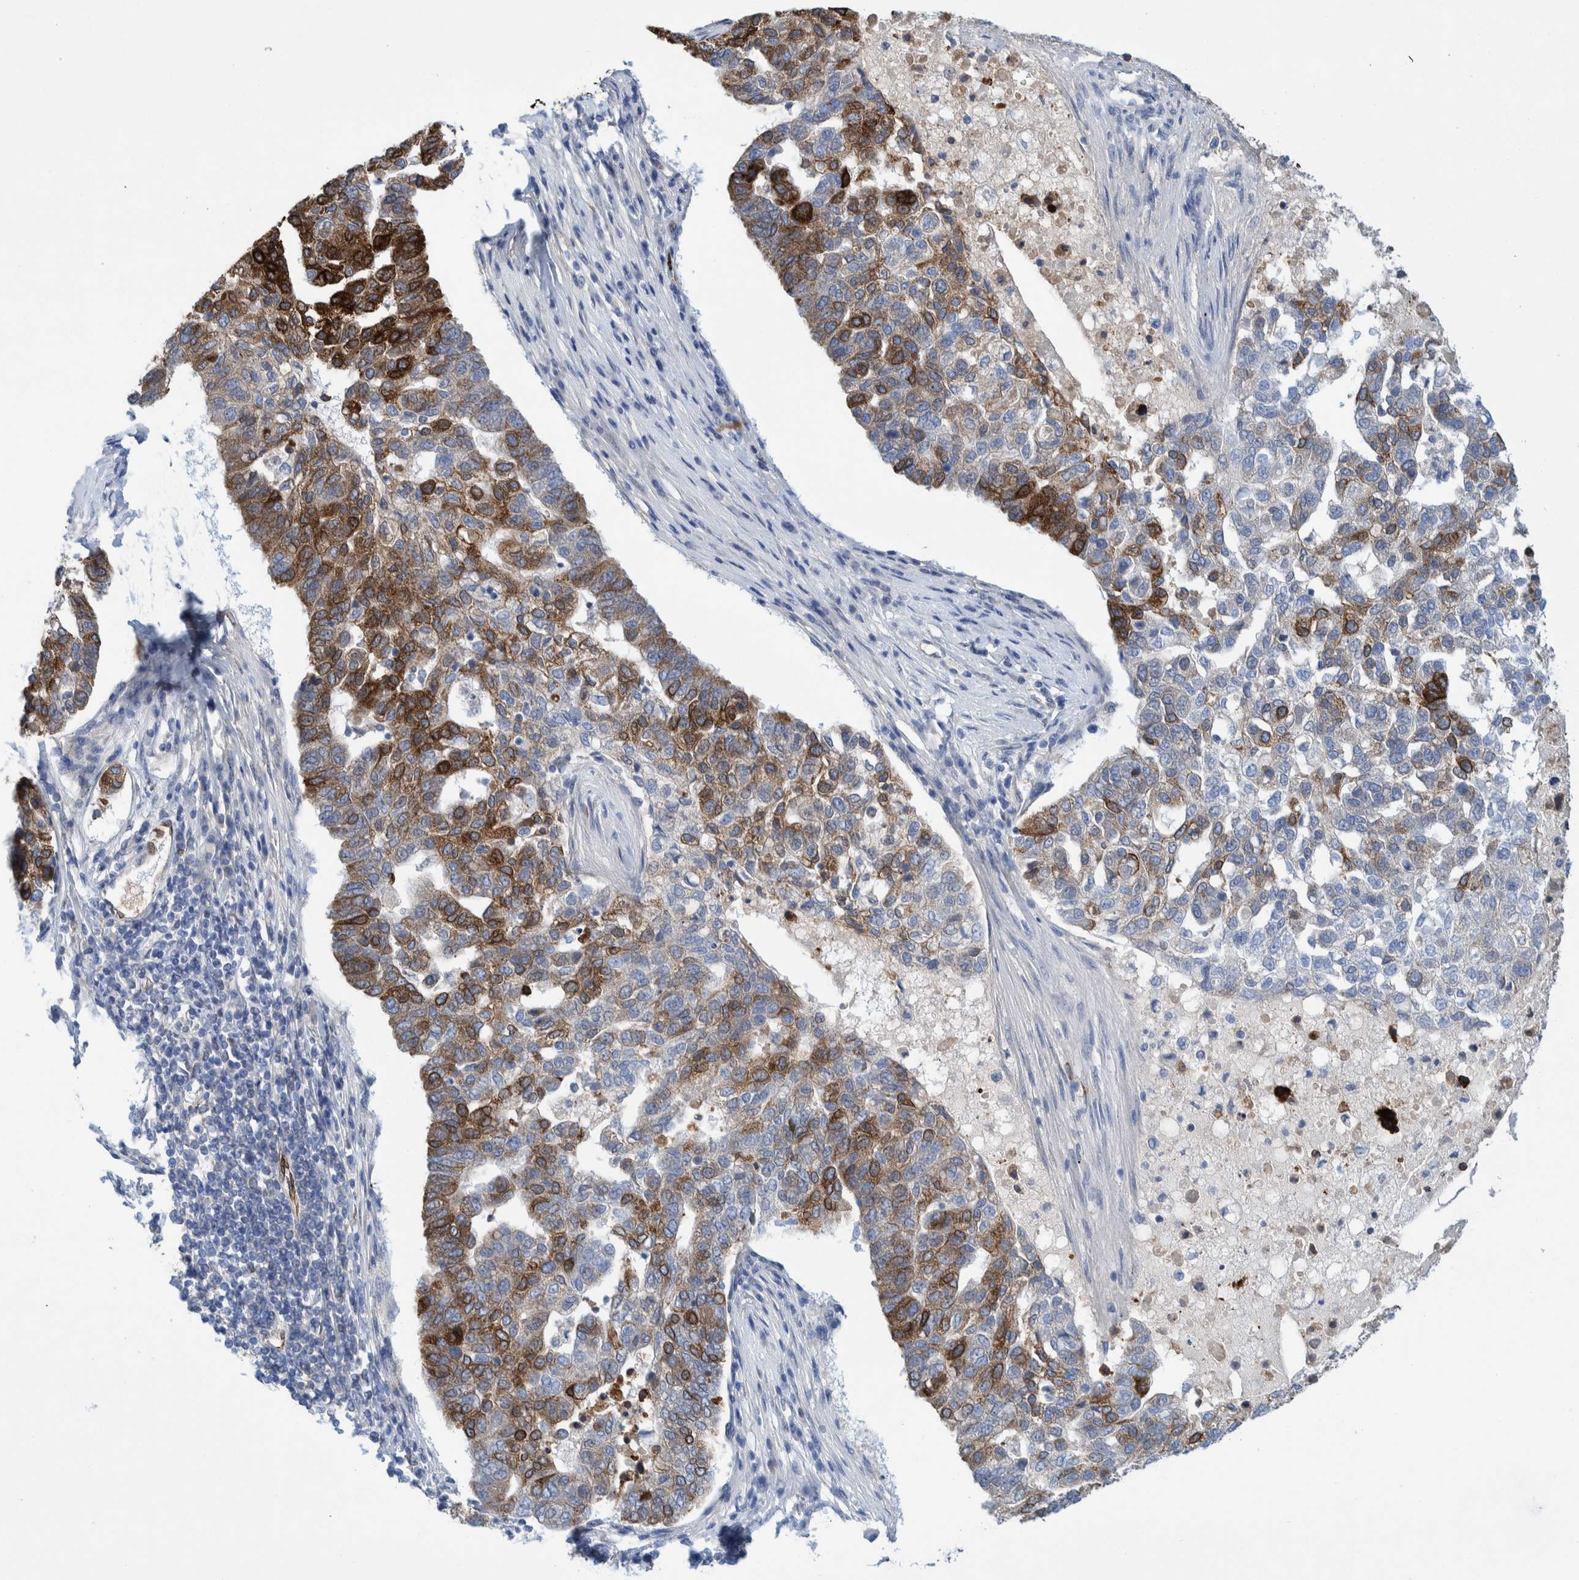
{"staining": {"intensity": "strong", "quantity": "<25%", "location": "cytoplasmic/membranous"}, "tissue": "pancreatic cancer", "cell_type": "Tumor cells", "image_type": "cancer", "snomed": [{"axis": "morphology", "description": "Adenocarcinoma, NOS"}, {"axis": "topography", "description": "Pancreas"}], "caption": "Pancreatic cancer (adenocarcinoma) stained with a brown dye shows strong cytoplasmic/membranous positive staining in about <25% of tumor cells.", "gene": "THEM6", "patient": {"sex": "female", "age": 61}}